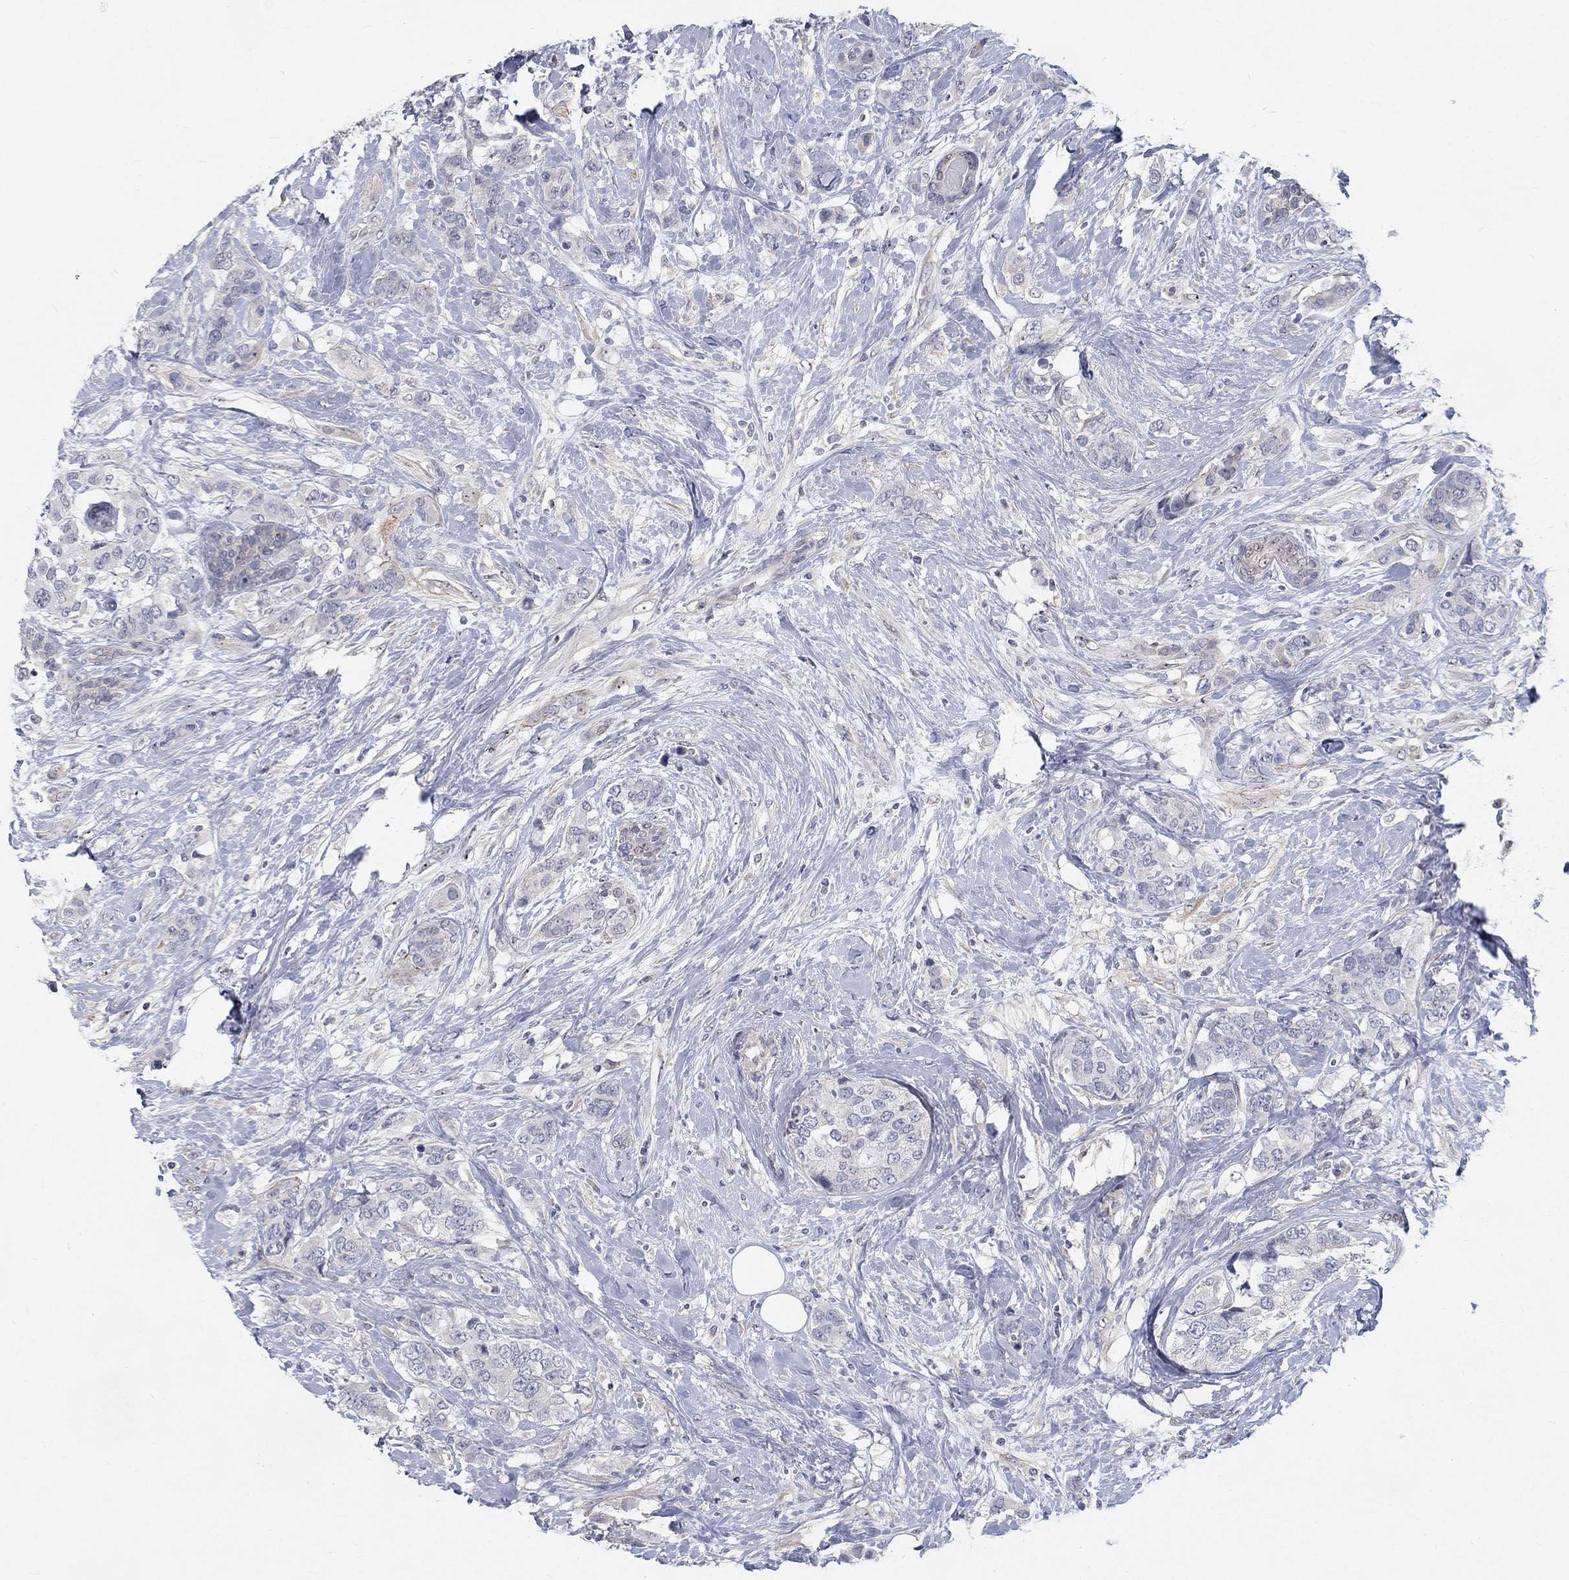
{"staining": {"intensity": "negative", "quantity": "none", "location": "none"}, "tissue": "breast cancer", "cell_type": "Tumor cells", "image_type": "cancer", "snomed": [{"axis": "morphology", "description": "Lobular carcinoma"}, {"axis": "topography", "description": "Breast"}], "caption": "This image is of breast cancer stained with IHC to label a protein in brown with the nuclei are counter-stained blue. There is no positivity in tumor cells.", "gene": "MTSS2", "patient": {"sex": "female", "age": 59}}